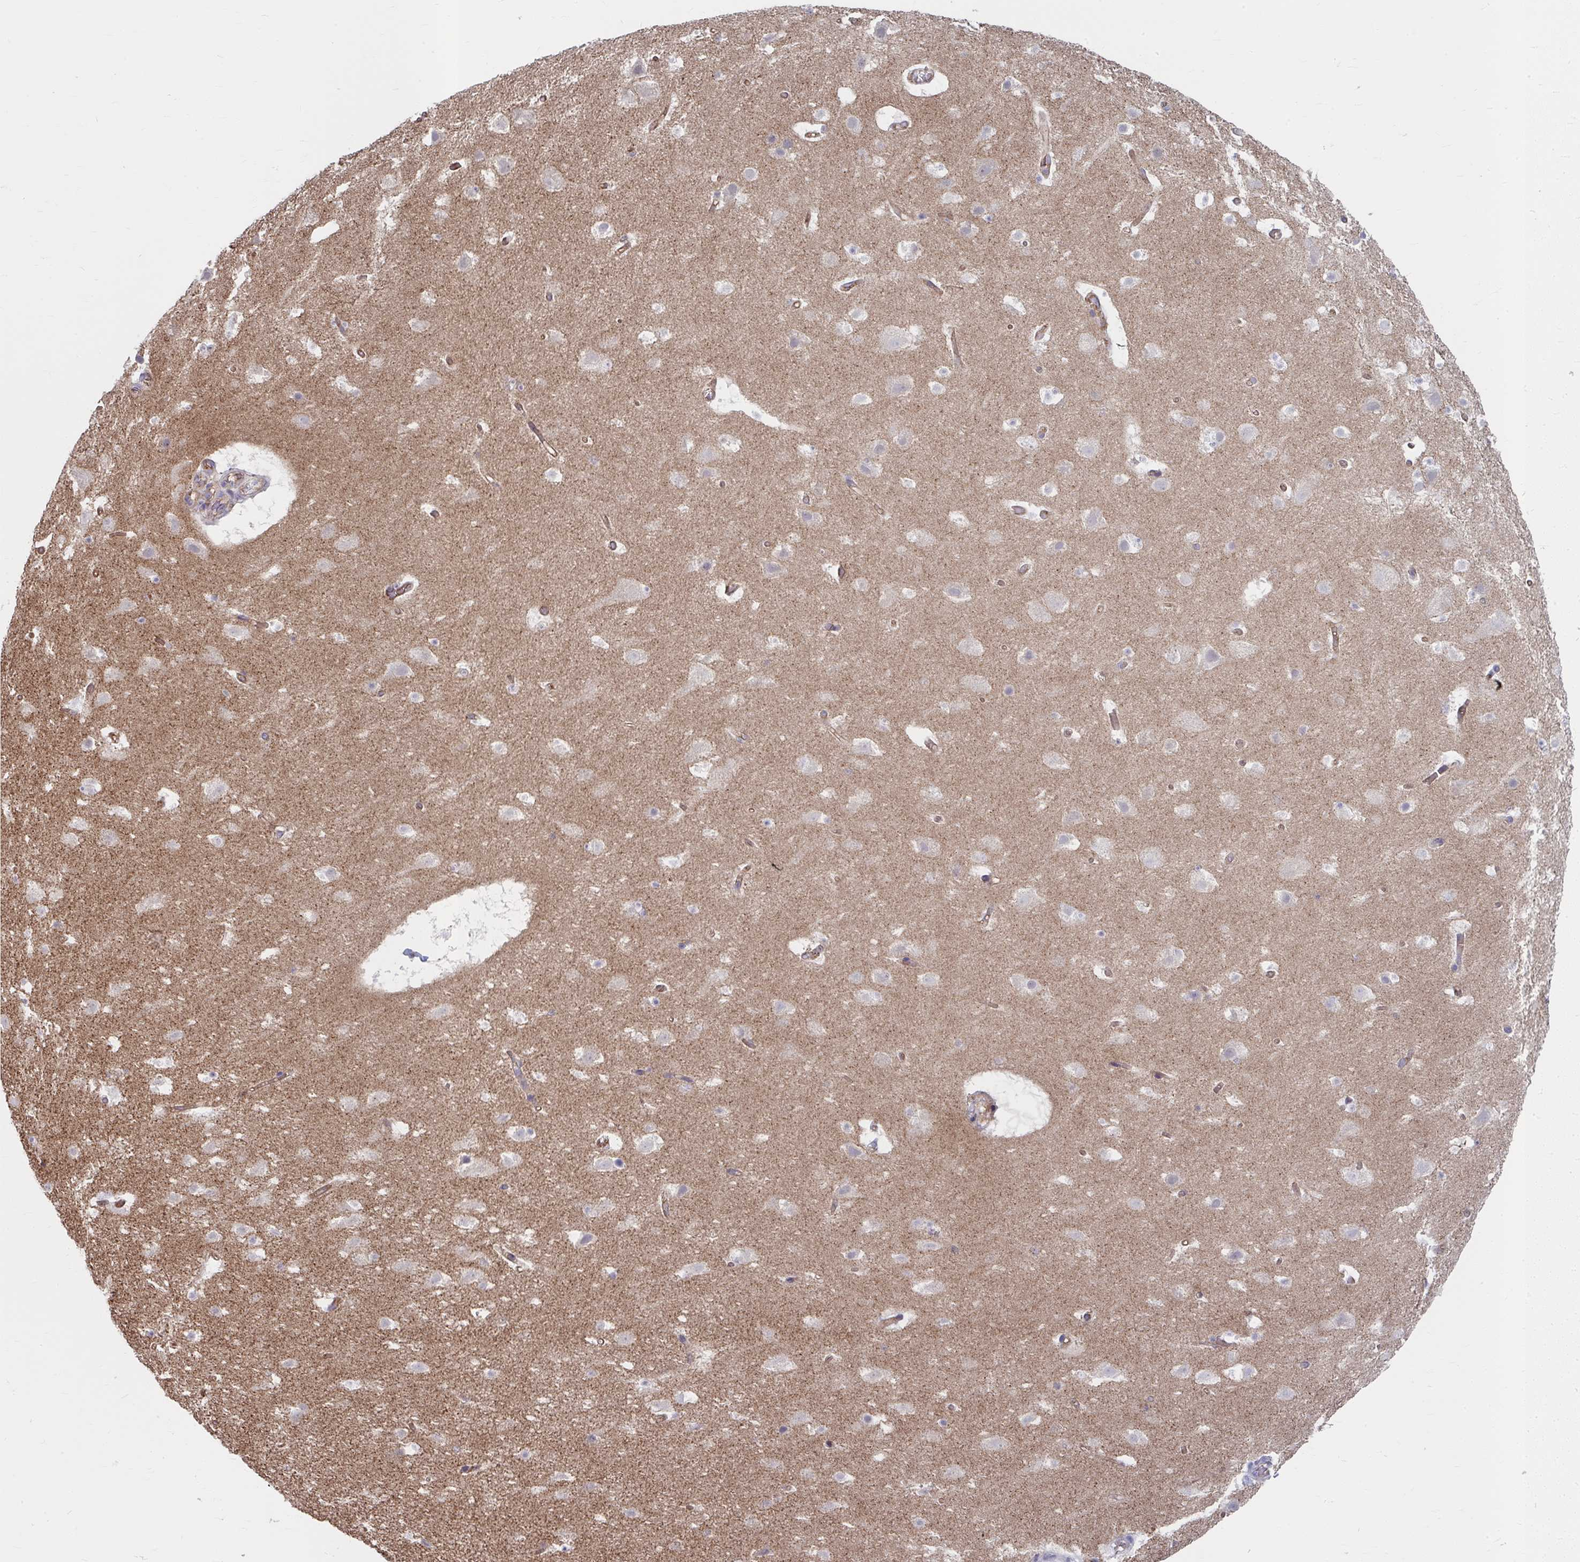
{"staining": {"intensity": "weak", "quantity": "25%-75%", "location": "cytoplasmic/membranous"}, "tissue": "cerebral cortex", "cell_type": "Endothelial cells", "image_type": "normal", "snomed": [{"axis": "morphology", "description": "Normal tissue, NOS"}, {"axis": "topography", "description": "Cerebral cortex"}], "caption": "Brown immunohistochemical staining in benign cerebral cortex demonstrates weak cytoplasmic/membranous positivity in approximately 25%-75% of endothelial cells.", "gene": "MUS81", "patient": {"sex": "female", "age": 42}}